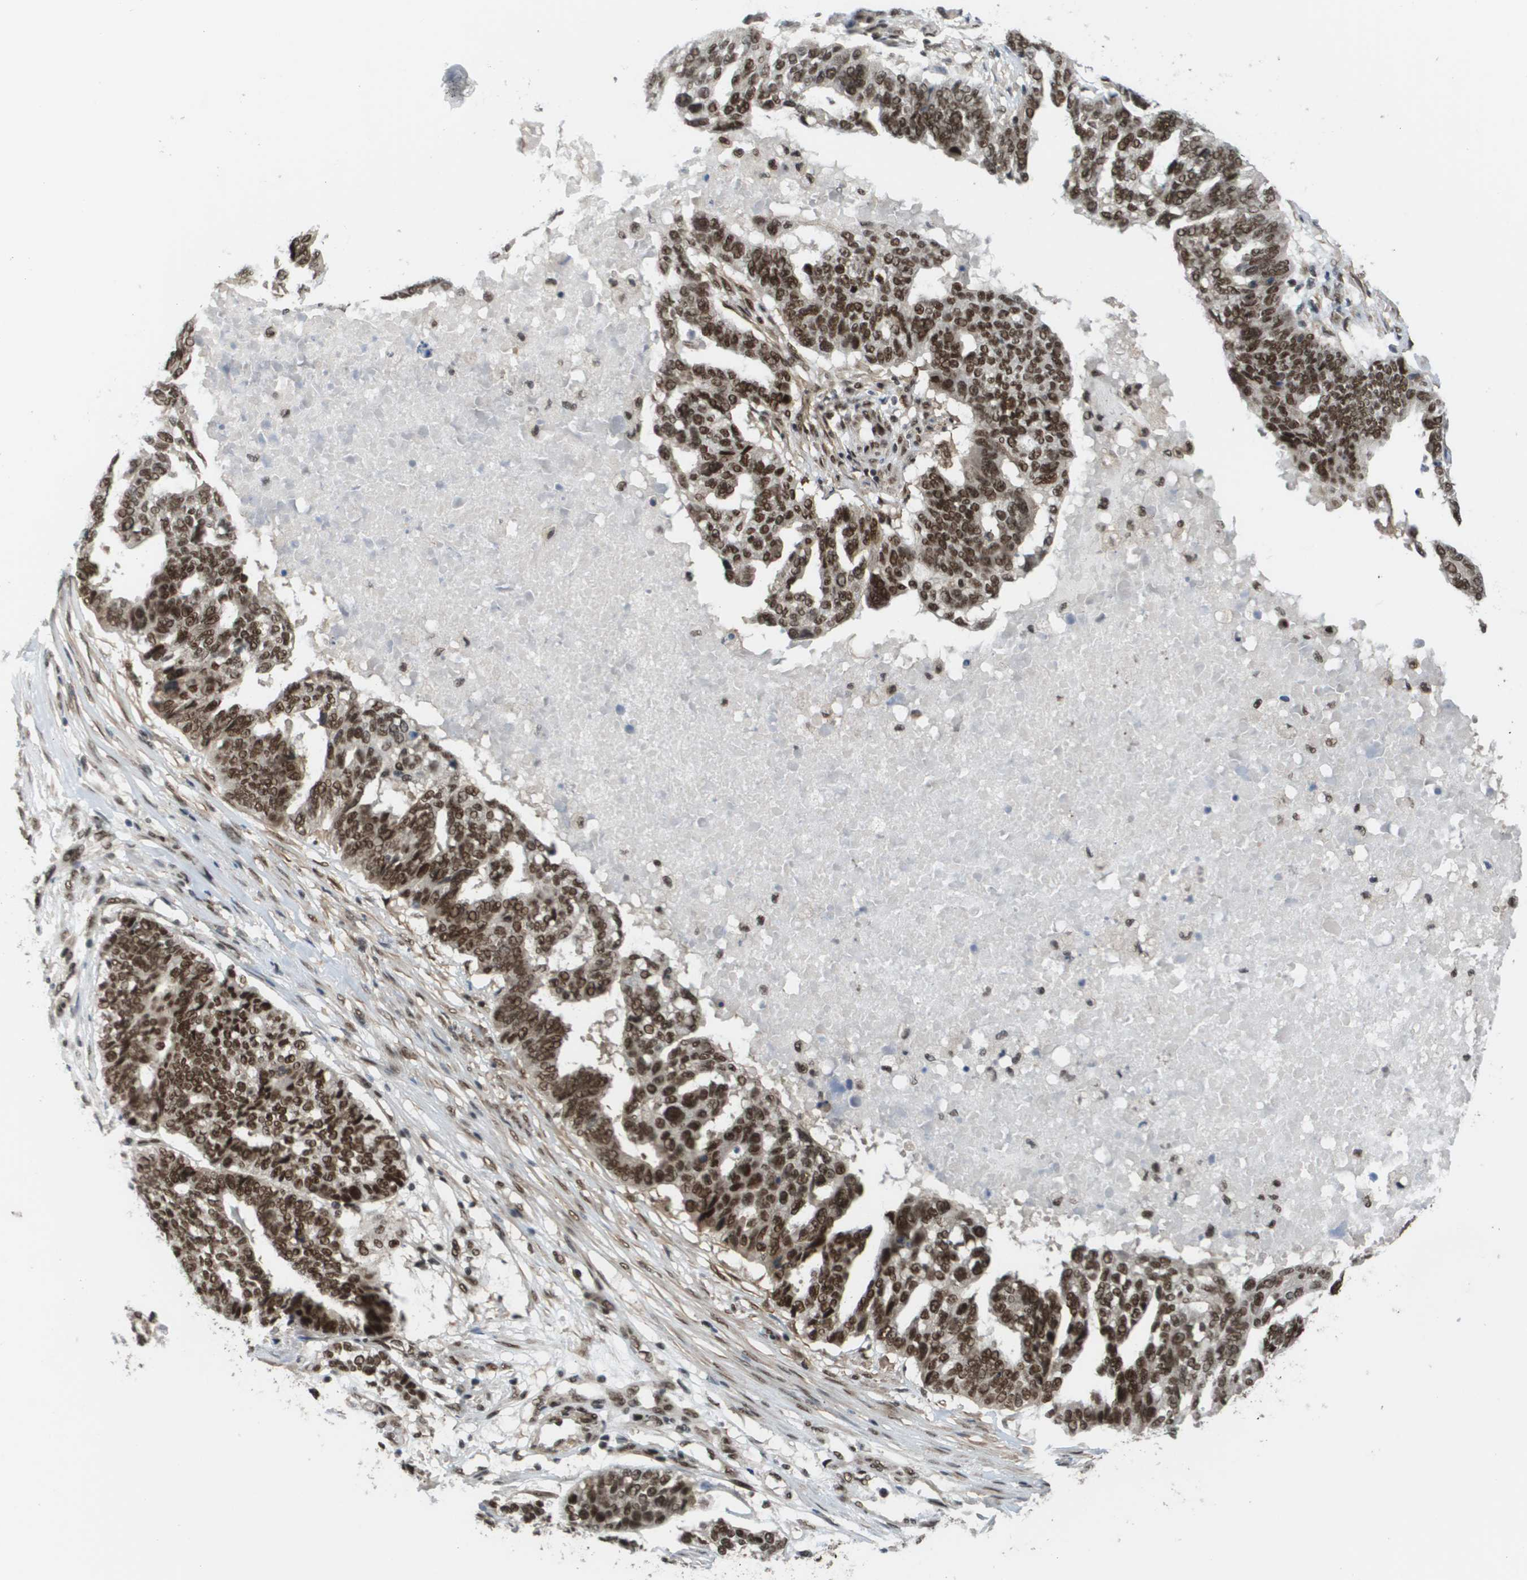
{"staining": {"intensity": "strong", "quantity": ">75%", "location": "nuclear"}, "tissue": "ovarian cancer", "cell_type": "Tumor cells", "image_type": "cancer", "snomed": [{"axis": "morphology", "description": "Cystadenocarcinoma, serous, NOS"}, {"axis": "topography", "description": "Ovary"}], "caption": "Human serous cystadenocarcinoma (ovarian) stained for a protein (brown) displays strong nuclear positive positivity in about >75% of tumor cells.", "gene": "PRCC", "patient": {"sex": "female", "age": 59}}